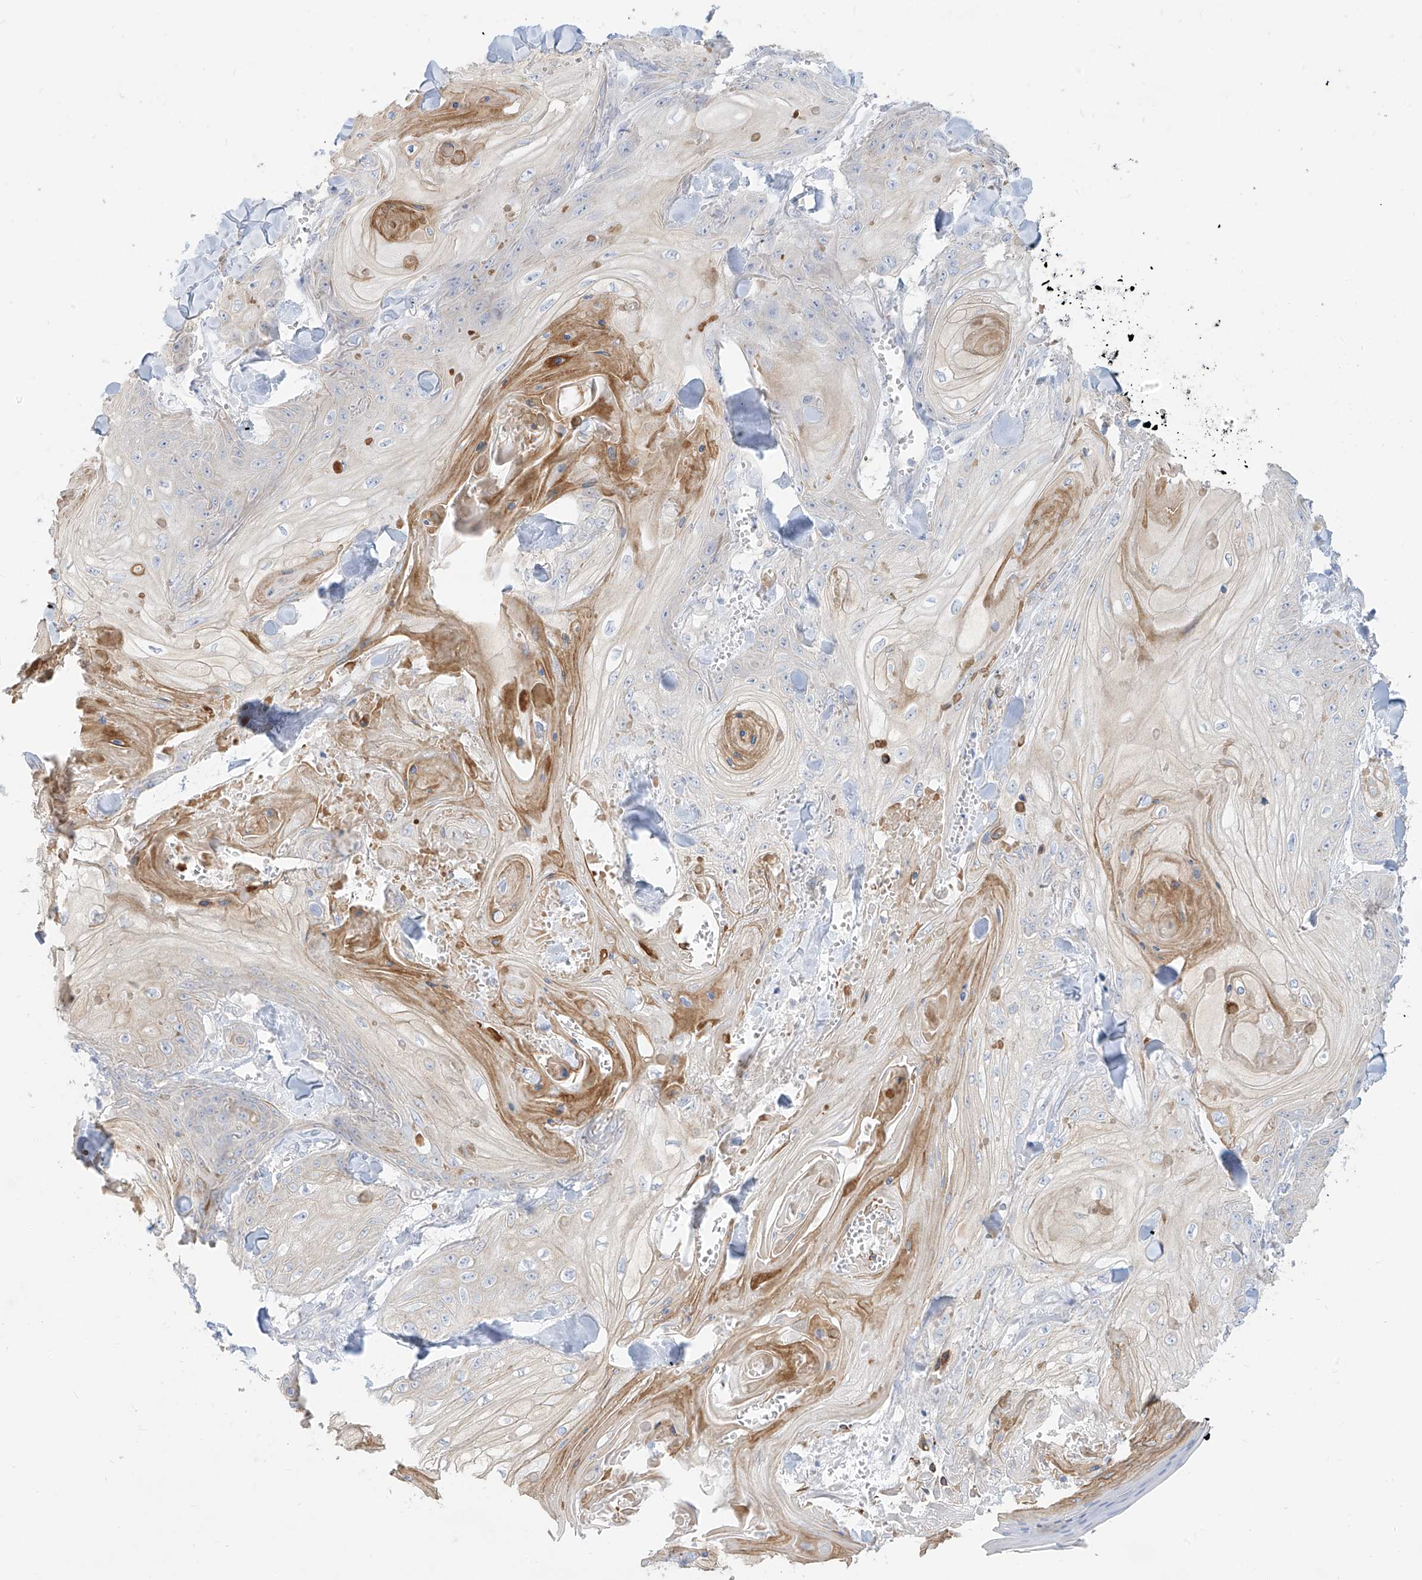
{"staining": {"intensity": "negative", "quantity": "none", "location": "none"}, "tissue": "skin cancer", "cell_type": "Tumor cells", "image_type": "cancer", "snomed": [{"axis": "morphology", "description": "Squamous cell carcinoma, NOS"}, {"axis": "topography", "description": "Skin"}], "caption": "Squamous cell carcinoma (skin) was stained to show a protein in brown. There is no significant staining in tumor cells.", "gene": "ARHGEF40", "patient": {"sex": "male", "age": 74}}